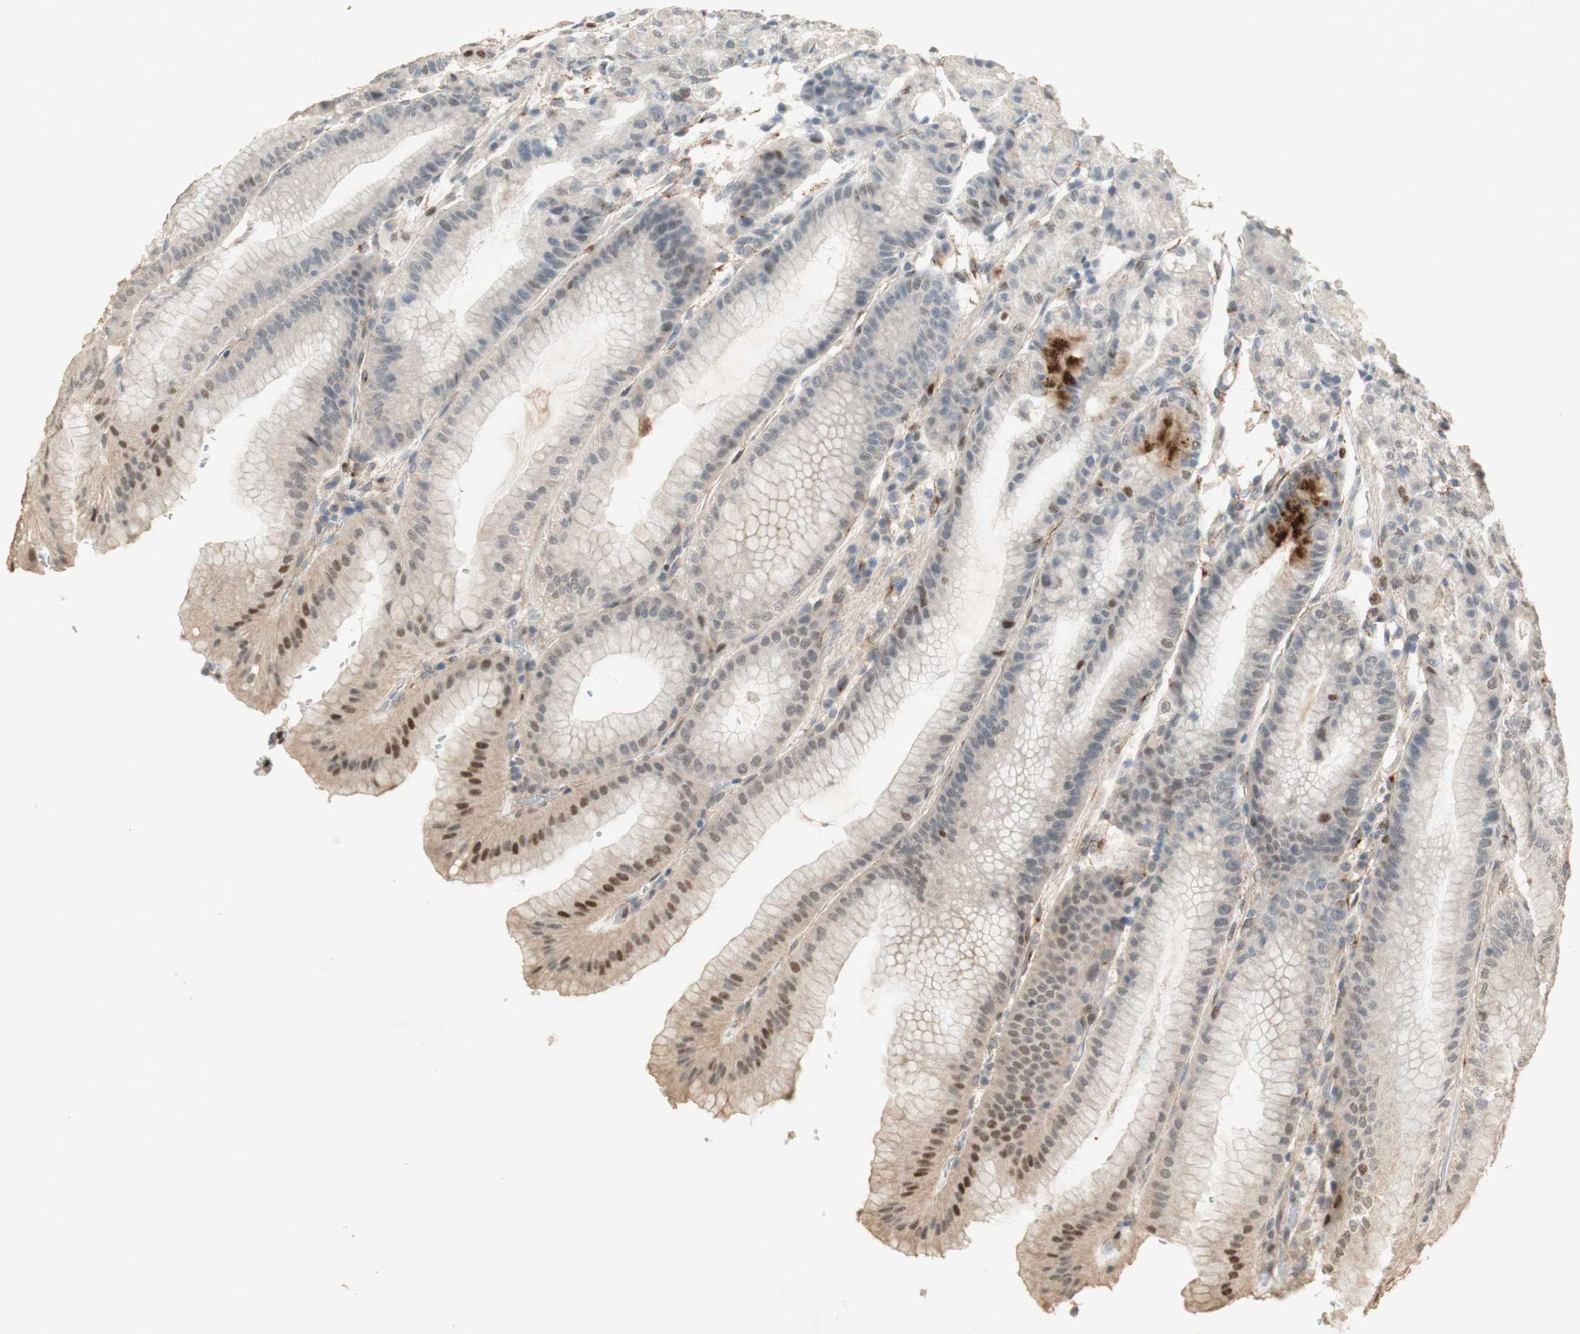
{"staining": {"intensity": "strong", "quantity": ">75%", "location": "cytoplasmic/membranous,nuclear"}, "tissue": "stomach", "cell_type": "Glandular cells", "image_type": "normal", "snomed": [{"axis": "morphology", "description": "Normal tissue, NOS"}, {"axis": "topography", "description": "Stomach, lower"}], "caption": "A micrograph showing strong cytoplasmic/membranous,nuclear positivity in approximately >75% of glandular cells in unremarkable stomach, as visualized by brown immunohistochemical staining.", "gene": "FOXP1", "patient": {"sex": "male", "age": 71}}